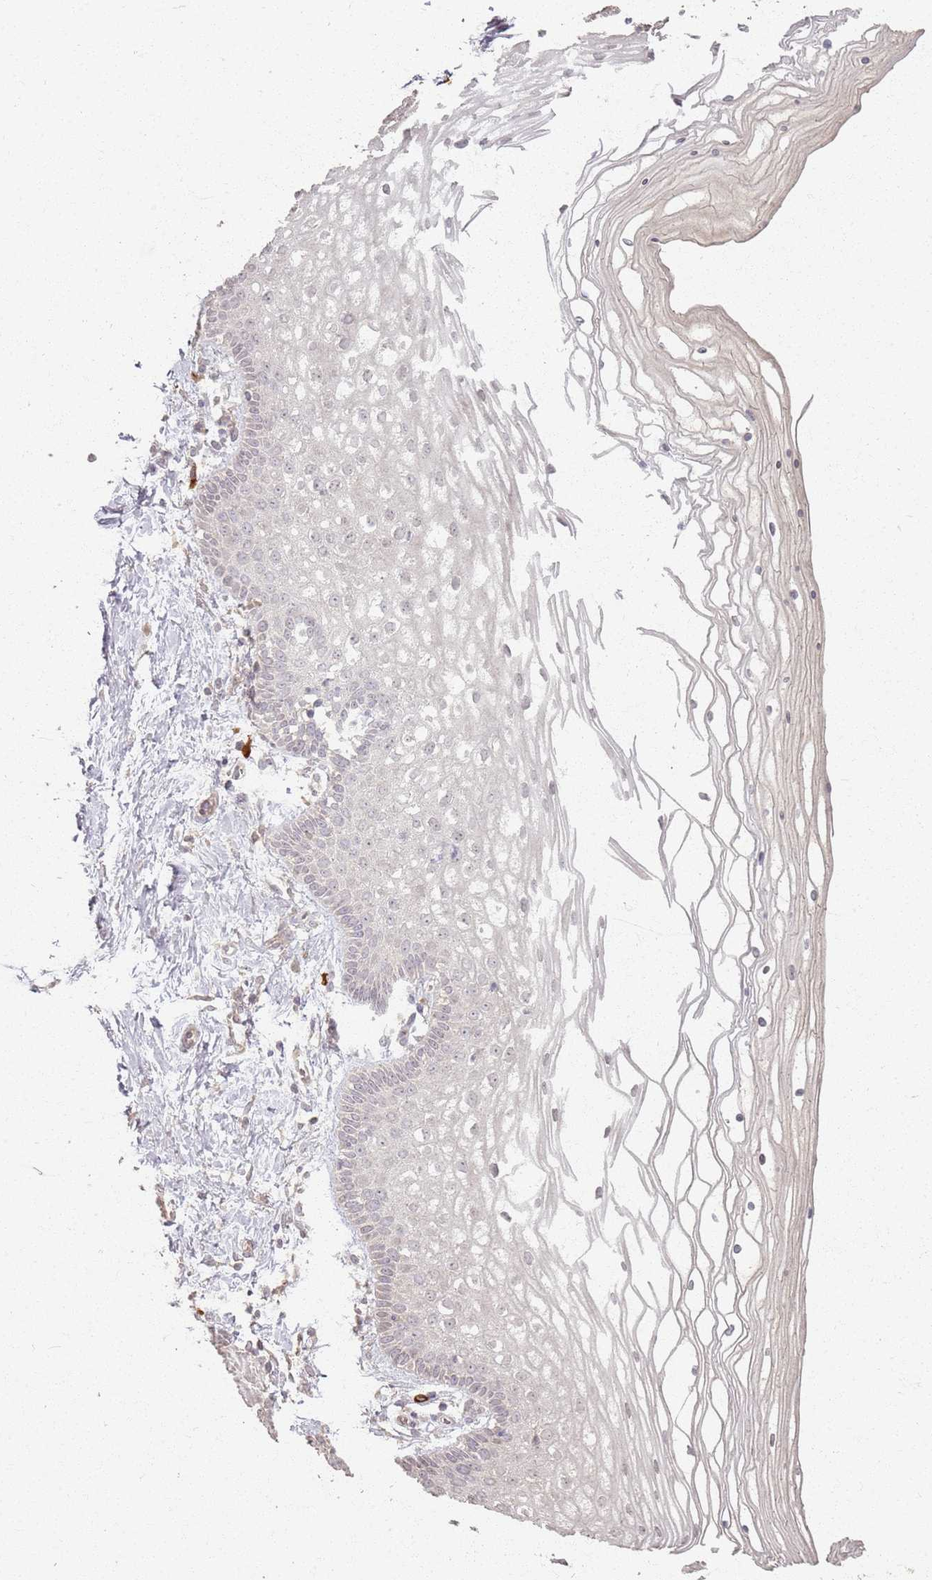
{"staining": {"intensity": "negative", "quantity": "none", "location": "none"}, "tissue": "vagina", "cell_type": "Squamous epithelial cells", "image_type": "normal", "snomed": [{"axis": "morphology", "description": "Normal tissue, NOS"}, {"axis": "topography", "description": "Vagina"}], "caption": "Immunohistochemistry (IHC) micrograph of normal vagina: vagina stained with DAB (3,3'-diaminobenzidine) demonstrates no significant protein positivity in squamous epithelial cells.", "gene": "CCDC168", "patient": {"sex": "female", "age": 46}}